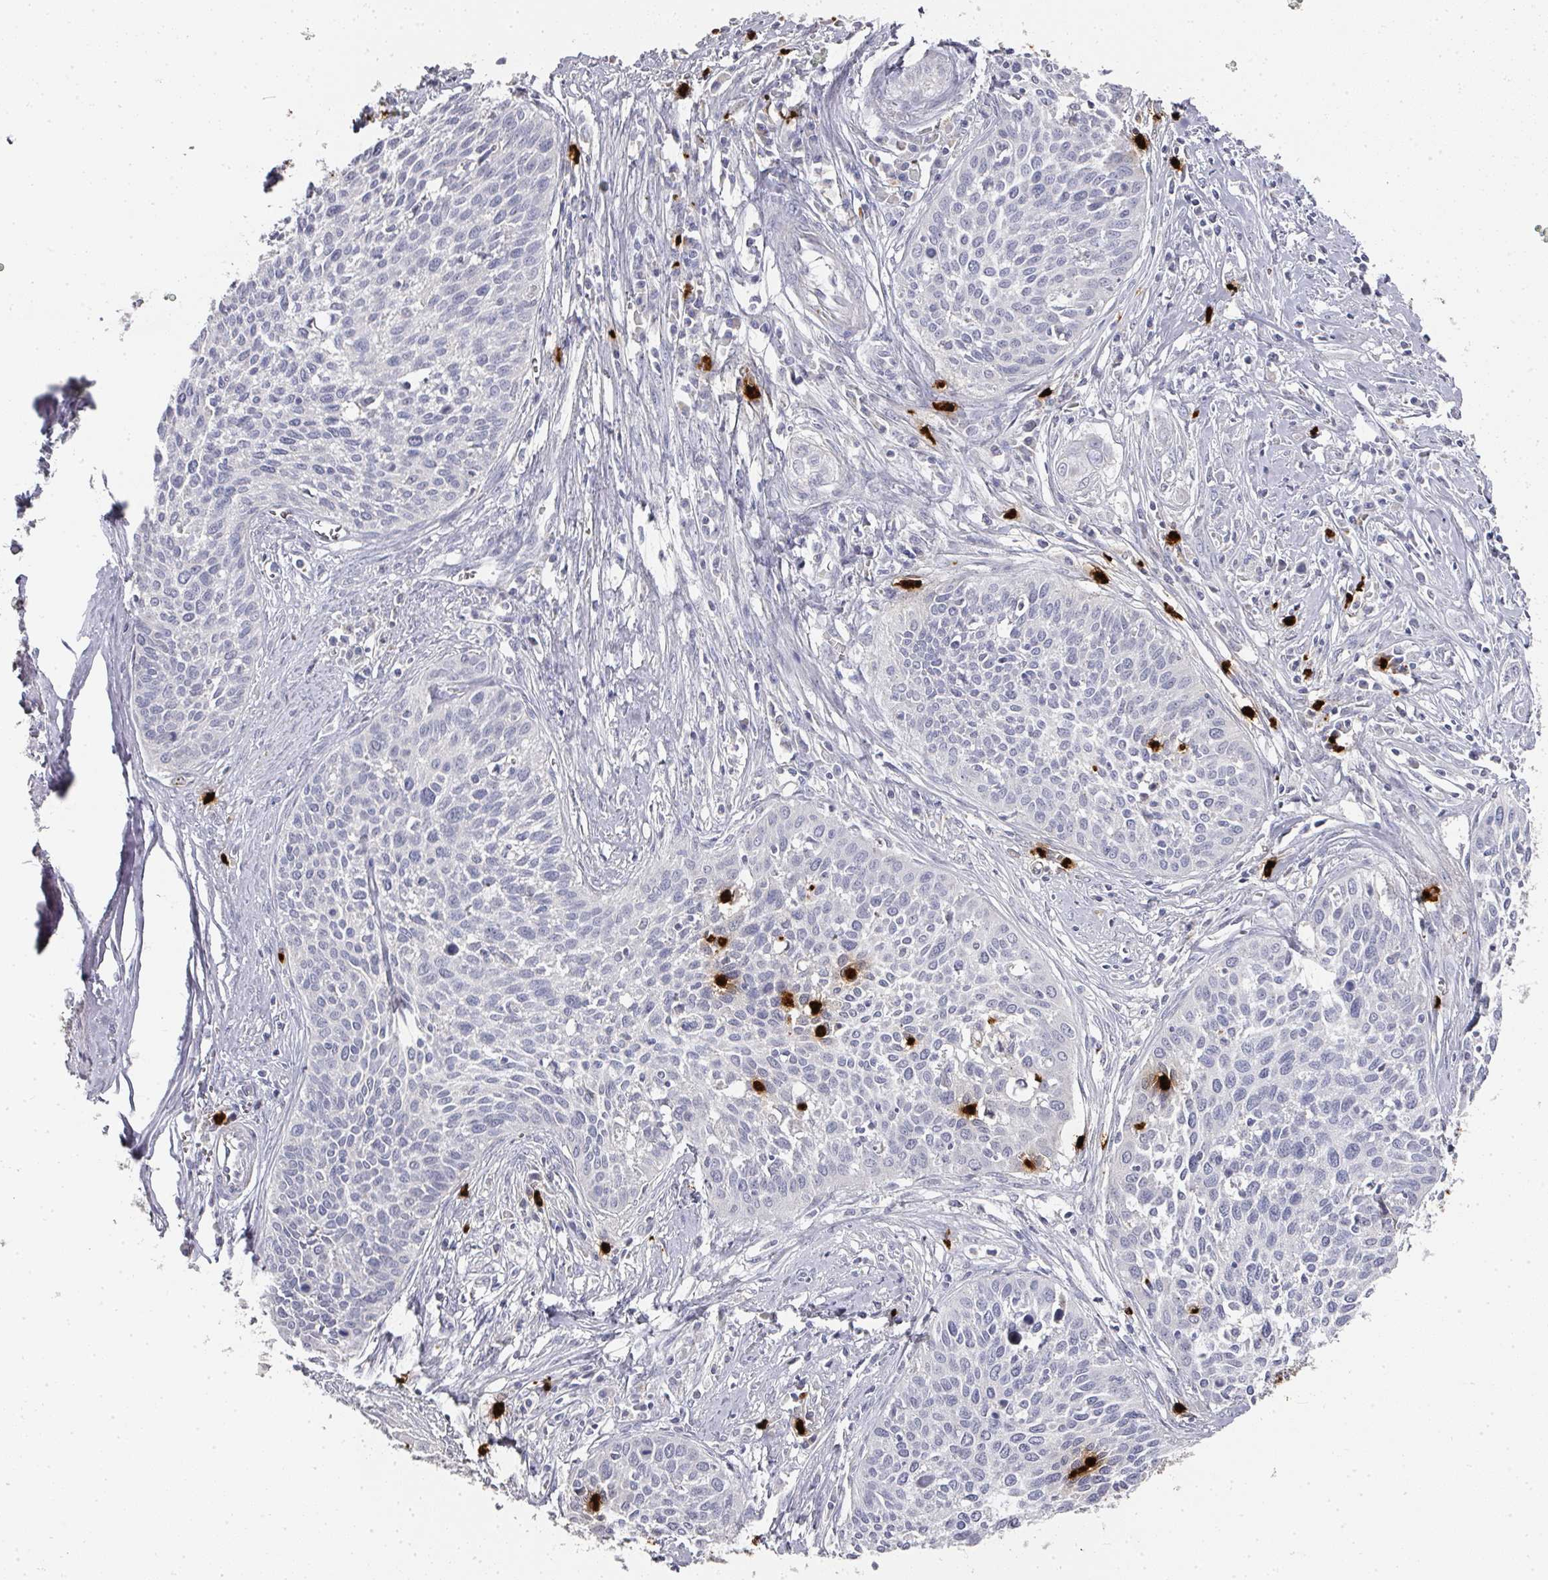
{"staining": {"intensity": "negative", "quantity": "none", "location": "none"}, "tissue": "cervical cancer", "cell_type": "Tumor cells", "image_type": "cancer", "snomed": [{"axis": "morphology", "description": "Squamous cell carcinoma, NOS"}, {"axis": "topography", "description": "Cervix"}], "caption": "Tumor cells are negative for brown protein staining in cervical cancer.", "gene": "CAMP", "patient": {"sex": "female", "age": 34}}